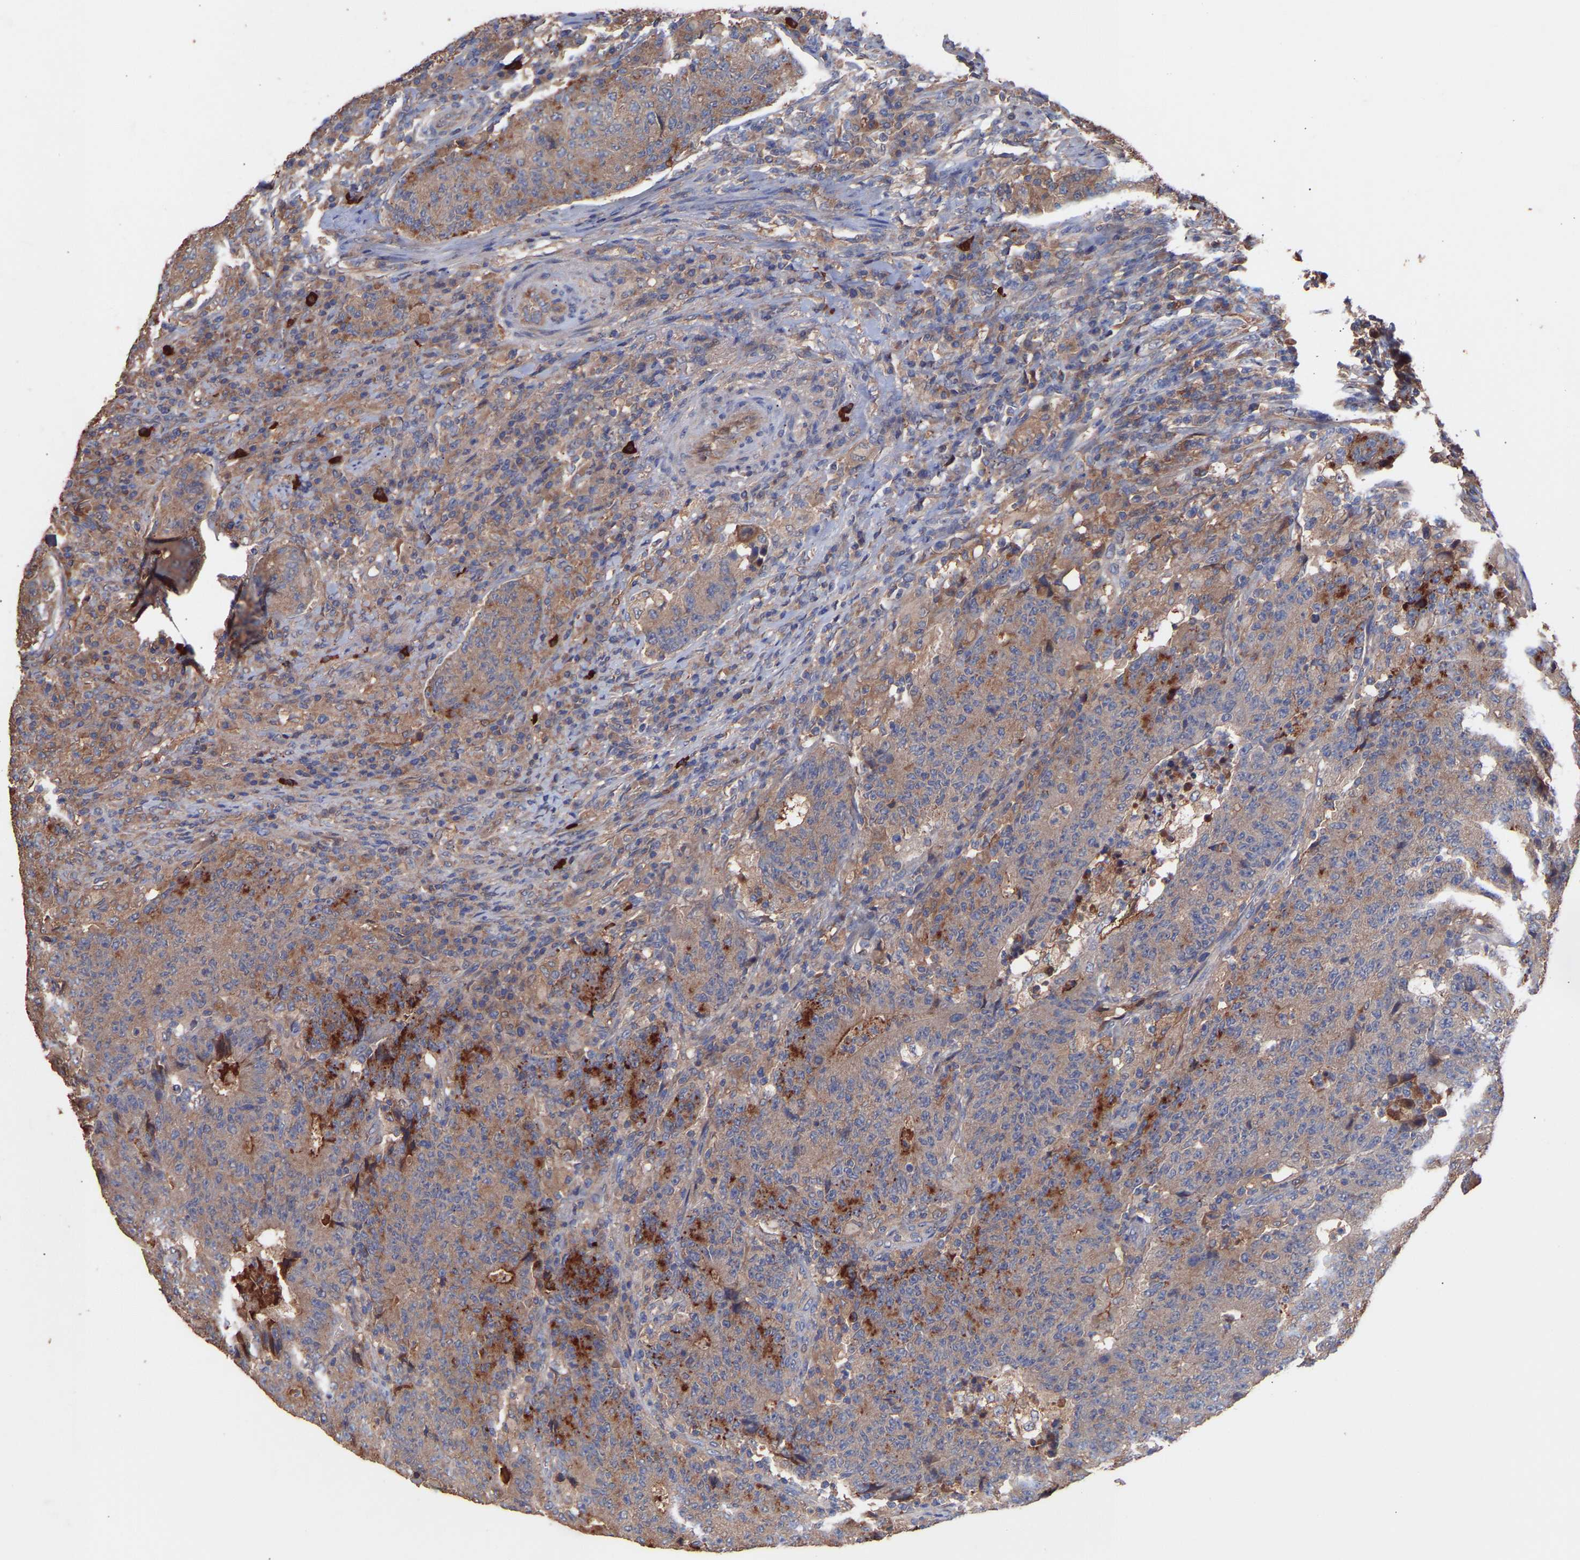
{"staining": {"intensity": "moderate", "quantity": ">75%", "location": "cytoplasmic/membranous"}, "tissue": "colorectal cancer", "cell_type": "Tumor cells", "image_type": "cancer", "snomed": [{"axis": "morphology", "description": "Normal tissue, NOS"}, {"axis": "morphology", "description": "Adenocarcinoma, NOS"}, {"axis": "topography", "description": "Colon"}], "caption": "Colorectal adenocarcinoma stained for a protein displays moderate cytoplasmic/membranous positivity in tumor cells.", "gene": "TMEM268", "patient": {"sex": "female", "age": 75}}